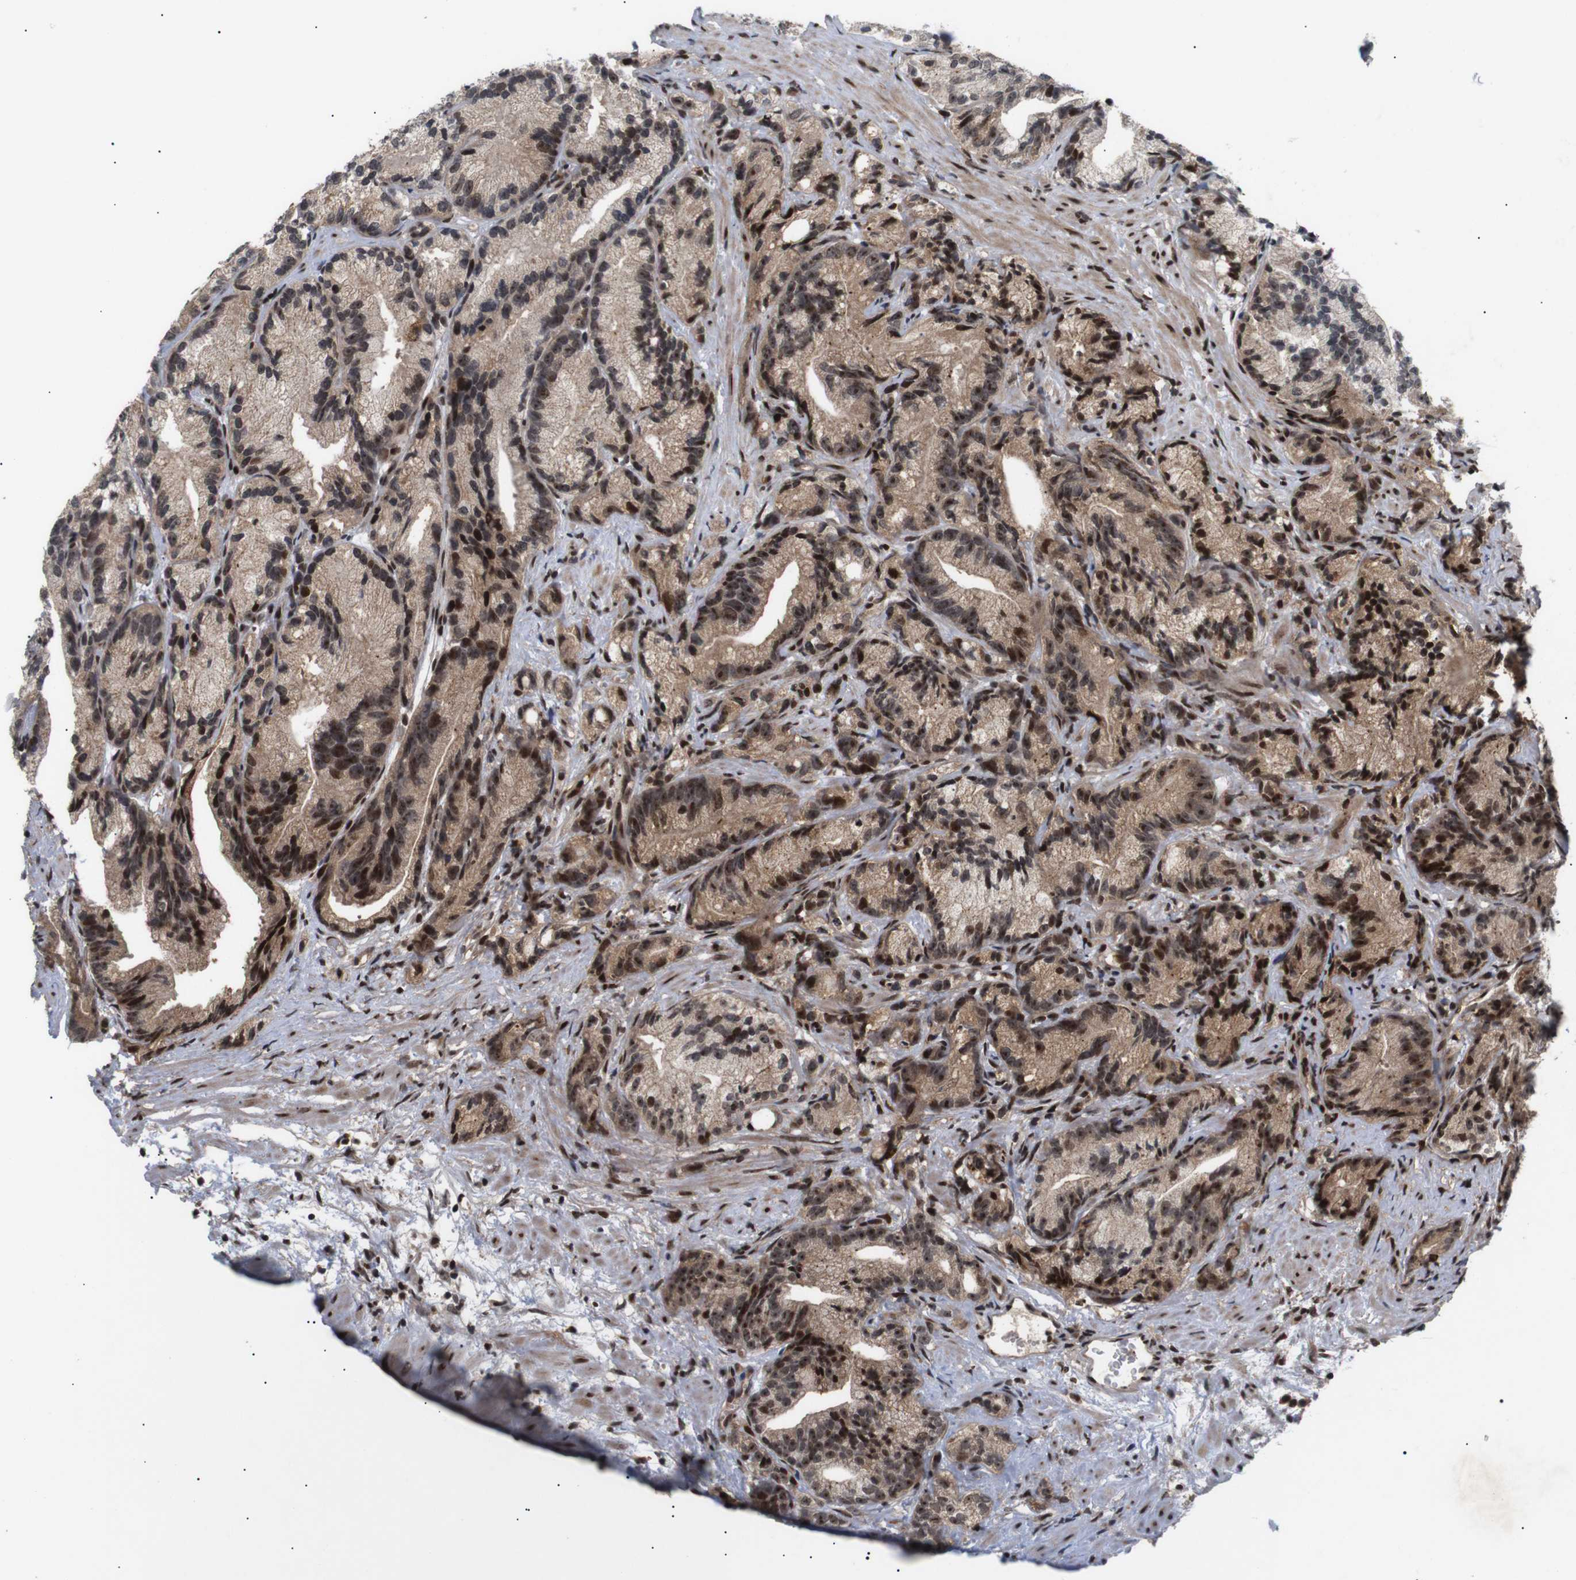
{"staining": {"intensity": "strong", "quantity": ">75%", "location": "cytoplasmic/membranous,nuclear"}, "tissue": "prostate cancer", "cell_type": "Tumor cells", "image_type": "cancer", "snomed": [{"axis": "morphology", "description": "Adenocarcinoma, Low grade"}, {"axis": "topography", "description": "Prostate"}], "caption": "Protein expression analysis of human low-grade adenocarcinoma (prostate) reveals strong cytoplasmic/membranous and nuclear expression in about >75% of tumor cells. Nuclei are stained in blue.", "gene": "KIF23", "patient": {"sex": "male", "age": 89}}